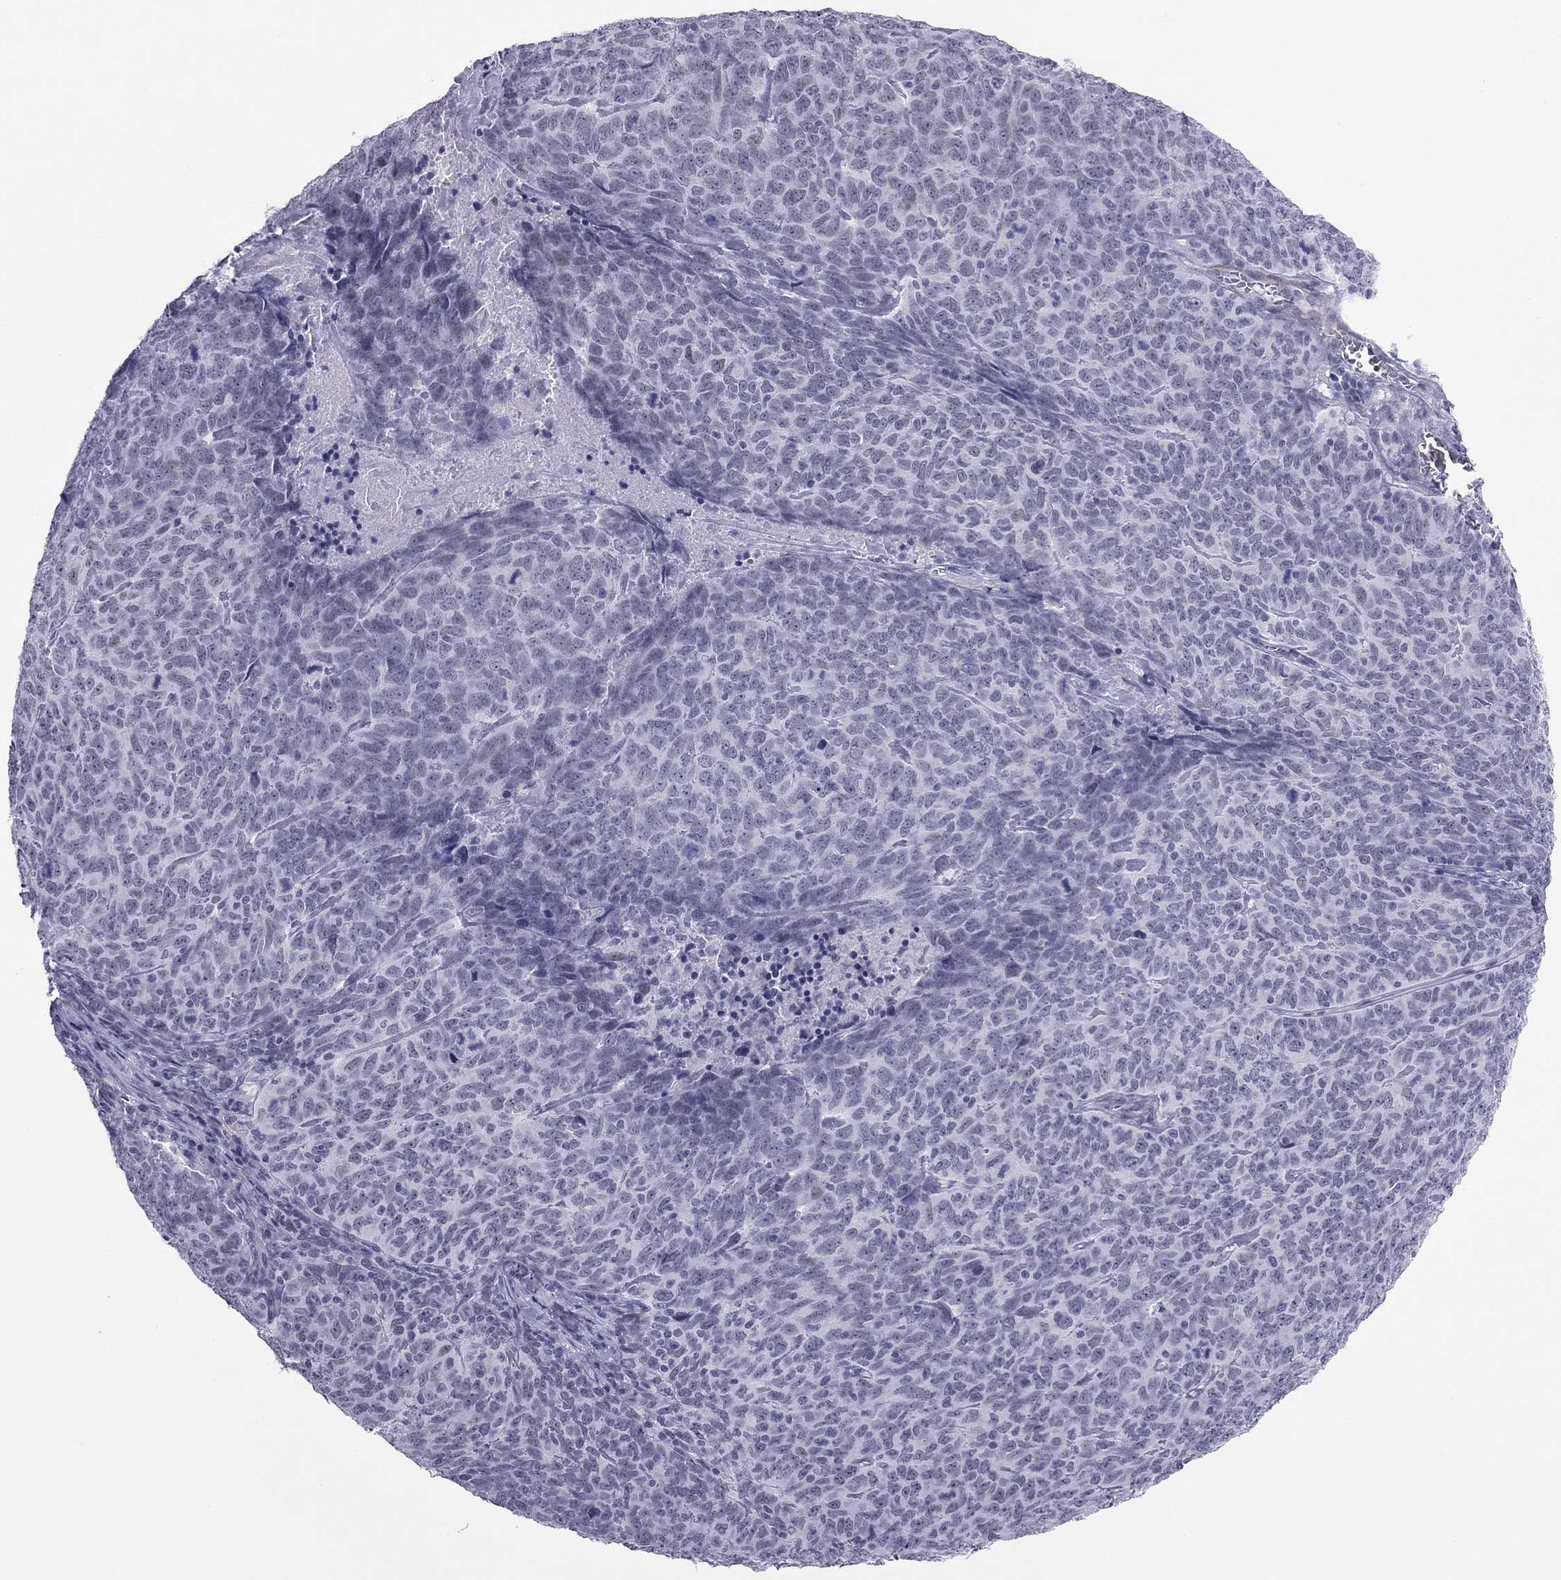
{"staining": {"intensity": "negative", "quantity": "none", "location": "none"}, "tissue": "skin cancer", "cell_type": "Tumor cells", "image_type": "cancer", "snomed": [{"axis": "morphology", "description": "Squamous cell carcinoma, NOS"}, {"axis": "topography", "description": "Skin"}, {"axis": "topography", "description": "Anal"}], "caption": "Immunohistochemistry (IHC) micrograph of human skin cancer stained for a protein (brown), which demonstrates no positivity in tumor cells.", "gene": "ZNF646", "patient": {"sex": "female", "age": 51}}